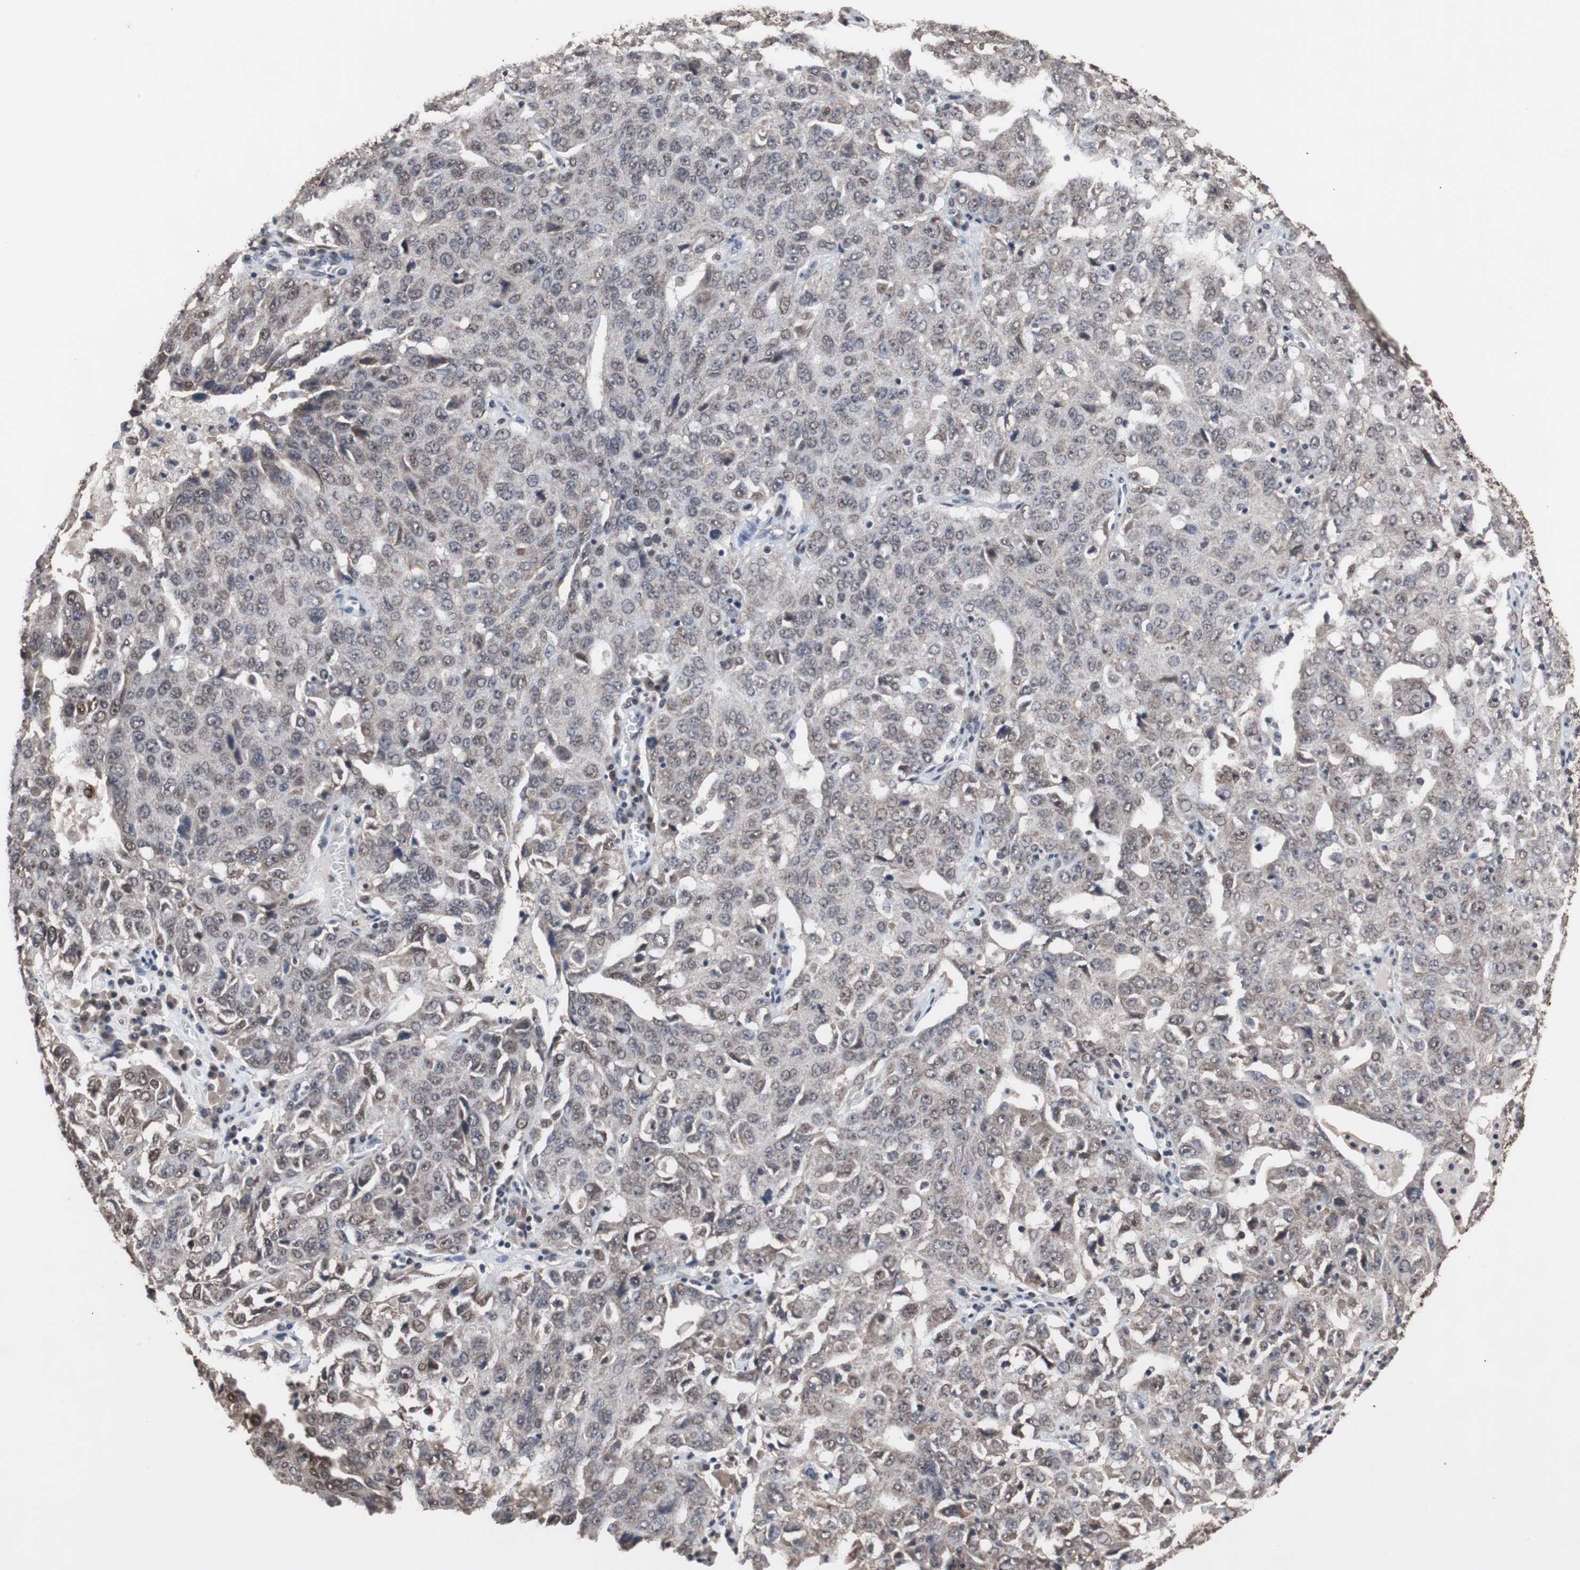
{"staining": {"intensity": "weak", "quantity": "25%-75%", "location": "nuclear"}, "tissue": "ovarian cancer", "cell_type": "Tumor cells", "image_type": "cancer", "snomed": [{"axis": "morphology", "description": "Carcinoma, endometroid"}, {"axis": "topography", "description": "Ovary"}], "caption": "A histopathology image showing weak nuclear positivity in about 25%-75% of tumor cells in ovarian cancer (endometroid carcinoma), as visualized by brown immunohistochemical staining.", "gene": "MED27", "patient": {"sex": "female", "age": 62}}